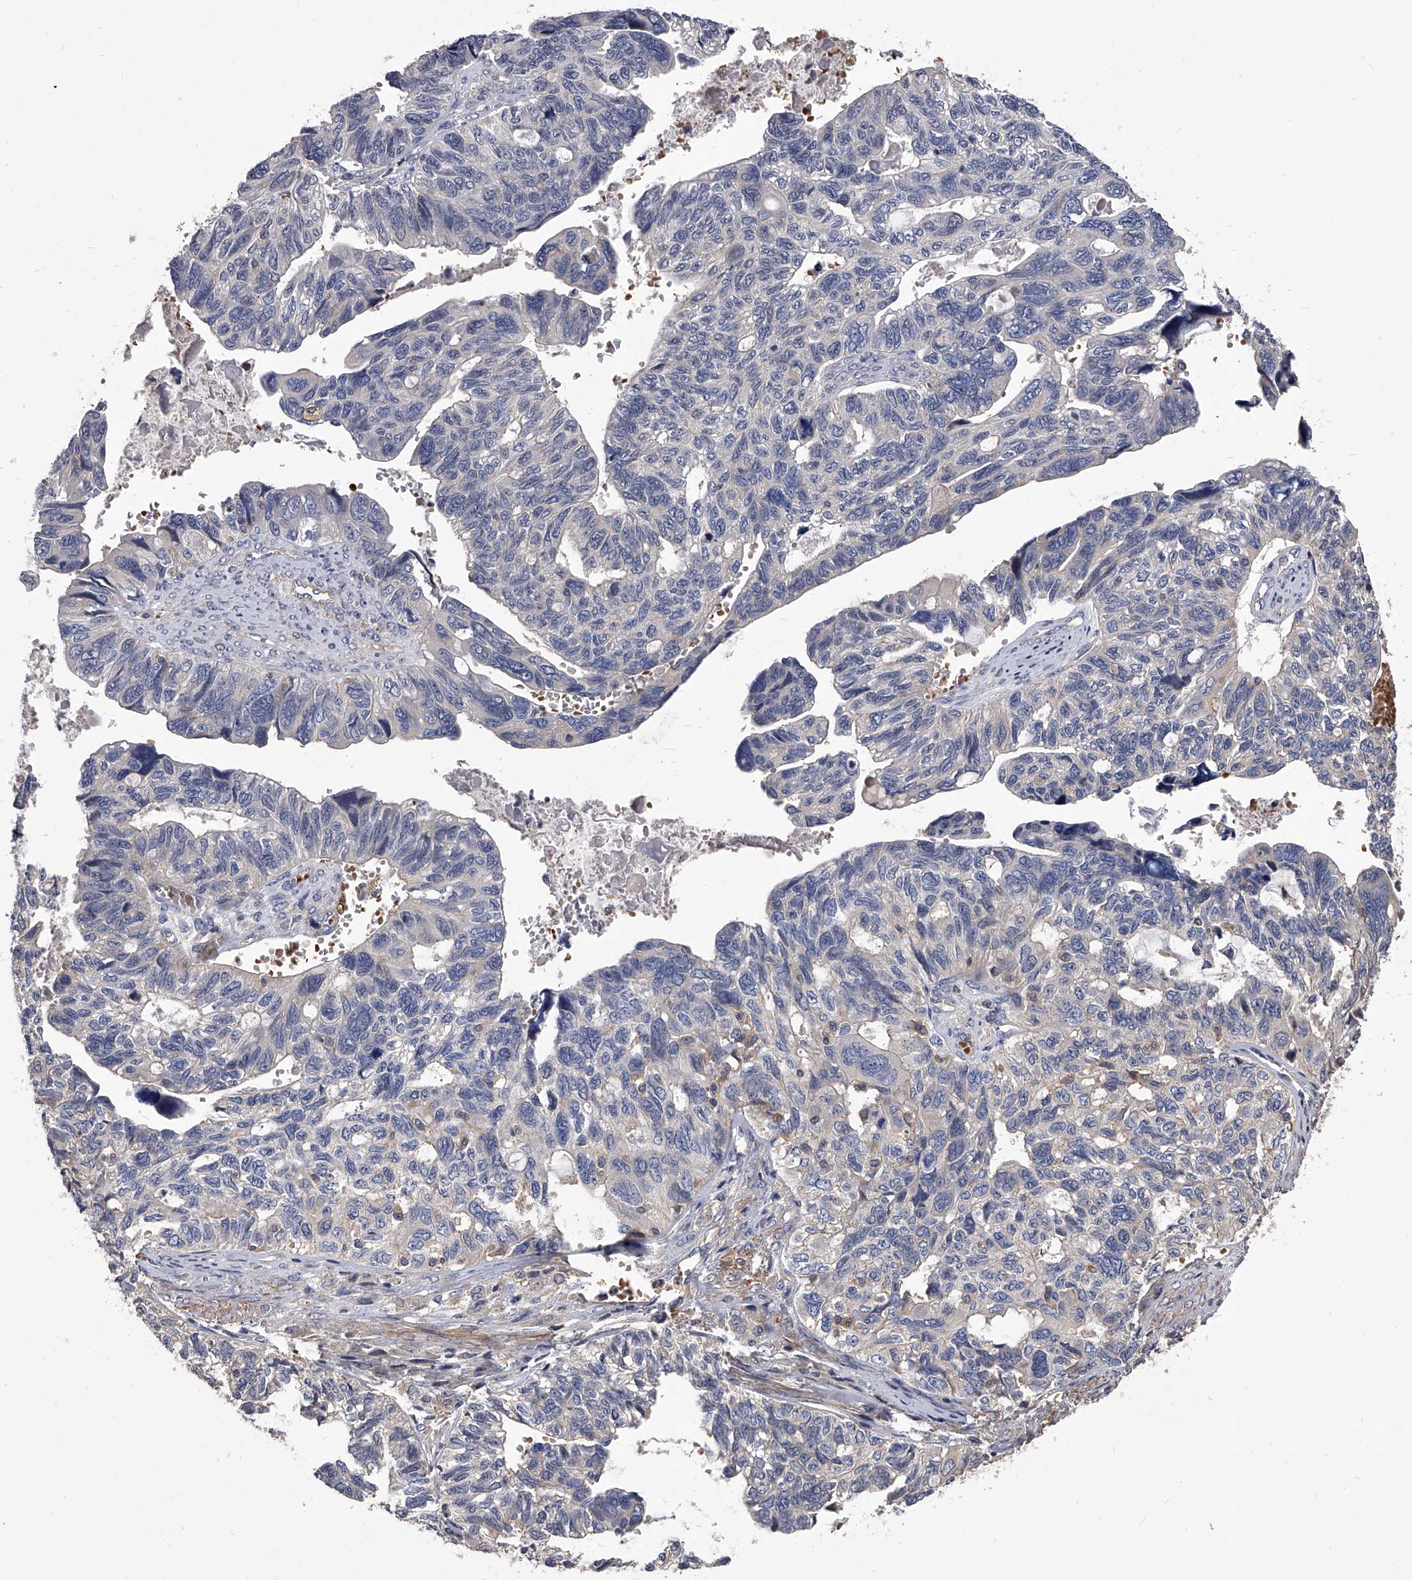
{"staining": {"intensity": "negative", "quantity": "none", "location": "none"}, "tissue": "ovarian cancer", "cell_type": "Tumor cells", "image_type": "cancer", "snomed": [{"axis": "morphology", "description": "Cystadenocarcinoma, serous, NOS"}, {"axis": "topography", "description": "Ovary"}], "caption": "IHC photomicrograph of neoplastic tissue: human serous cystadenocarcinoma (ovarian) stained with DAB displays no significant protein positivity in tumor cells.", "gene": "STK36", "patient": {"sex": "female", "age": 79}}